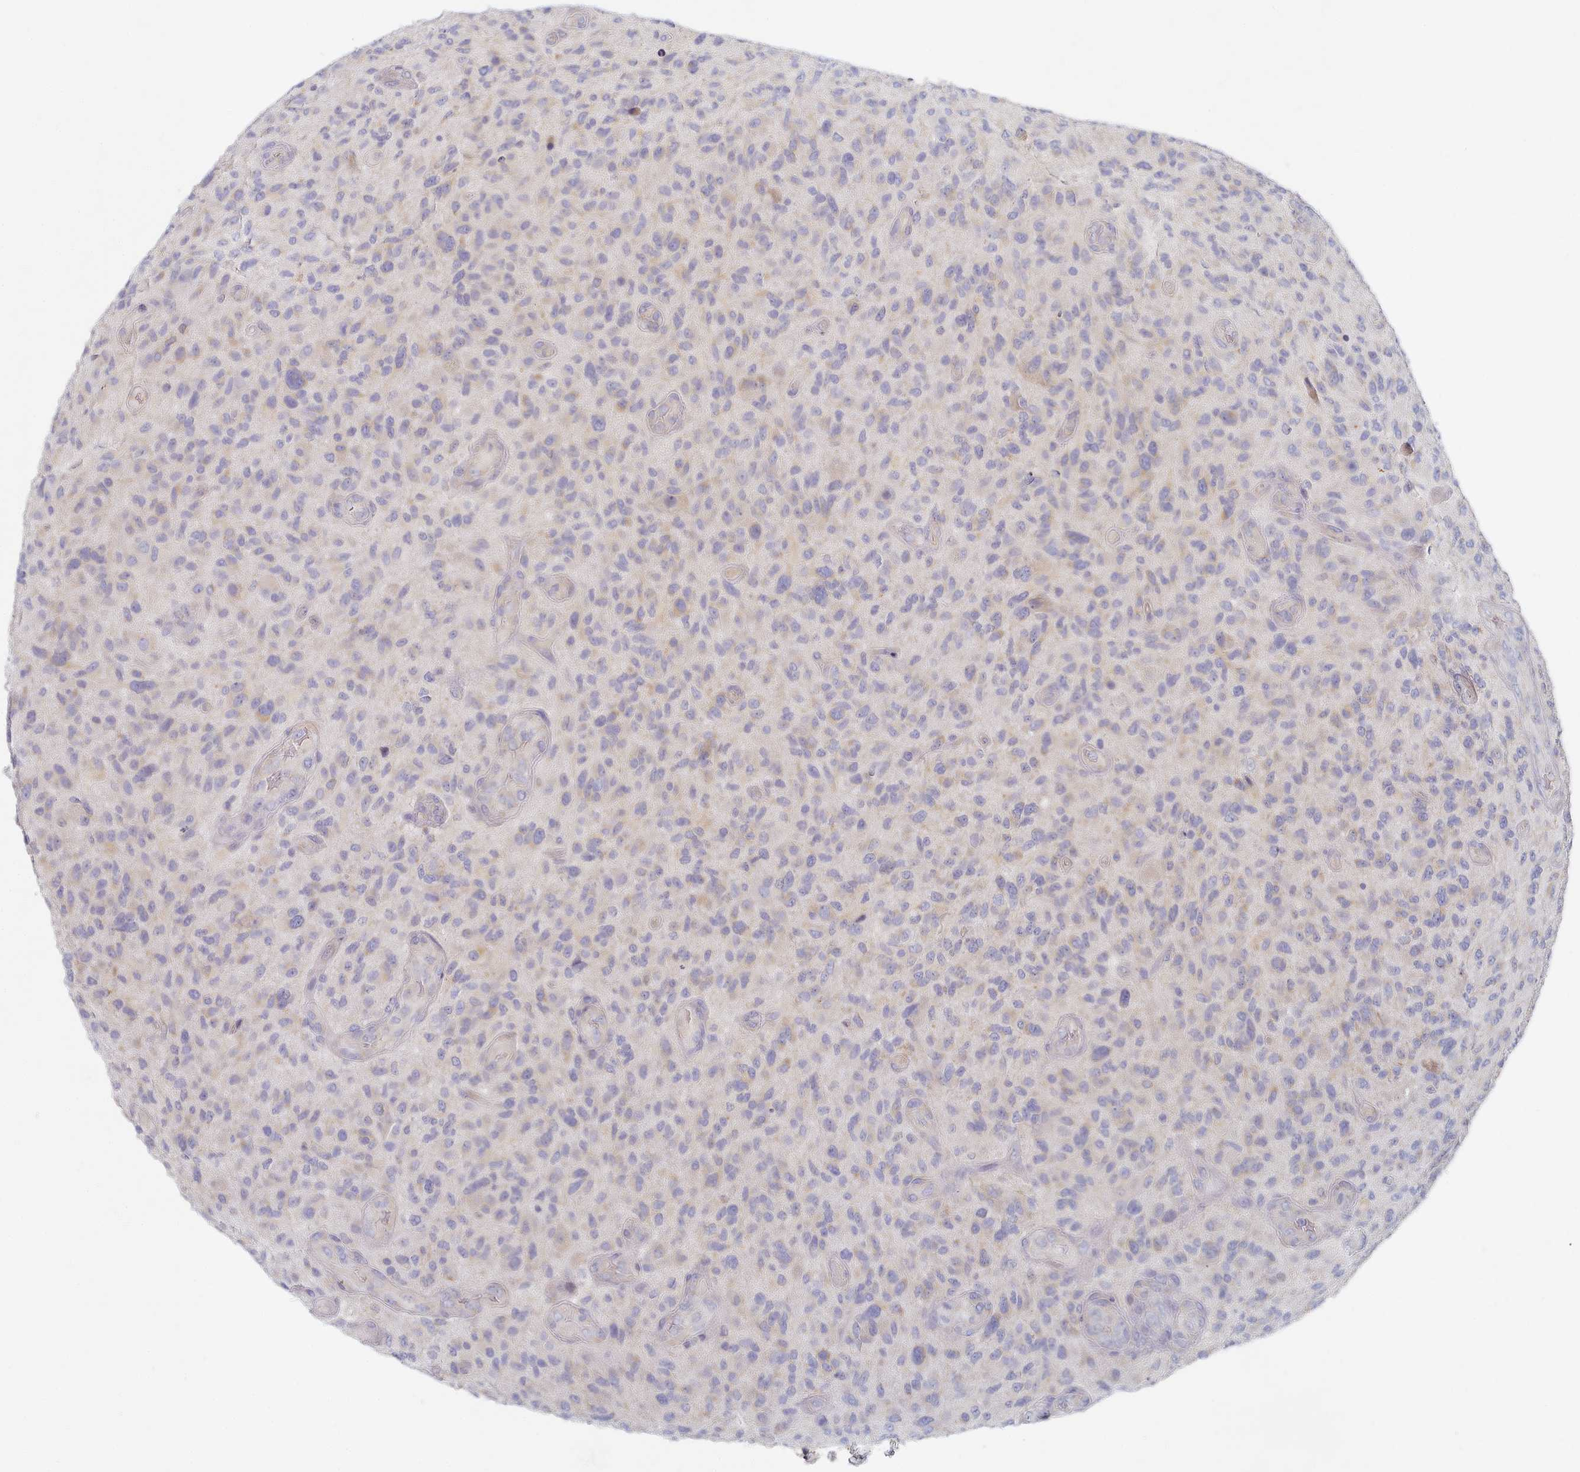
{"staining": {"intensity": "negative", "quantity": "none", "location": "none"}, "tissue": "glioma", "cell_type": "Tumor cells", "image_type": "cancer", "snomed": [{"axis": "morphology", "description": "Glioma, malignant, High grade"}, {"axis": "topography", "description": "Brain"}], "caption": "The histopathology image reveals no staining of tumor cells in malignant glioma (high-grade). (Immunohistochemistry (ihc), brightfield microscopy, high magnification).", "gene": "TYW1B", "patient": {"sex": "male", "age": 47}}